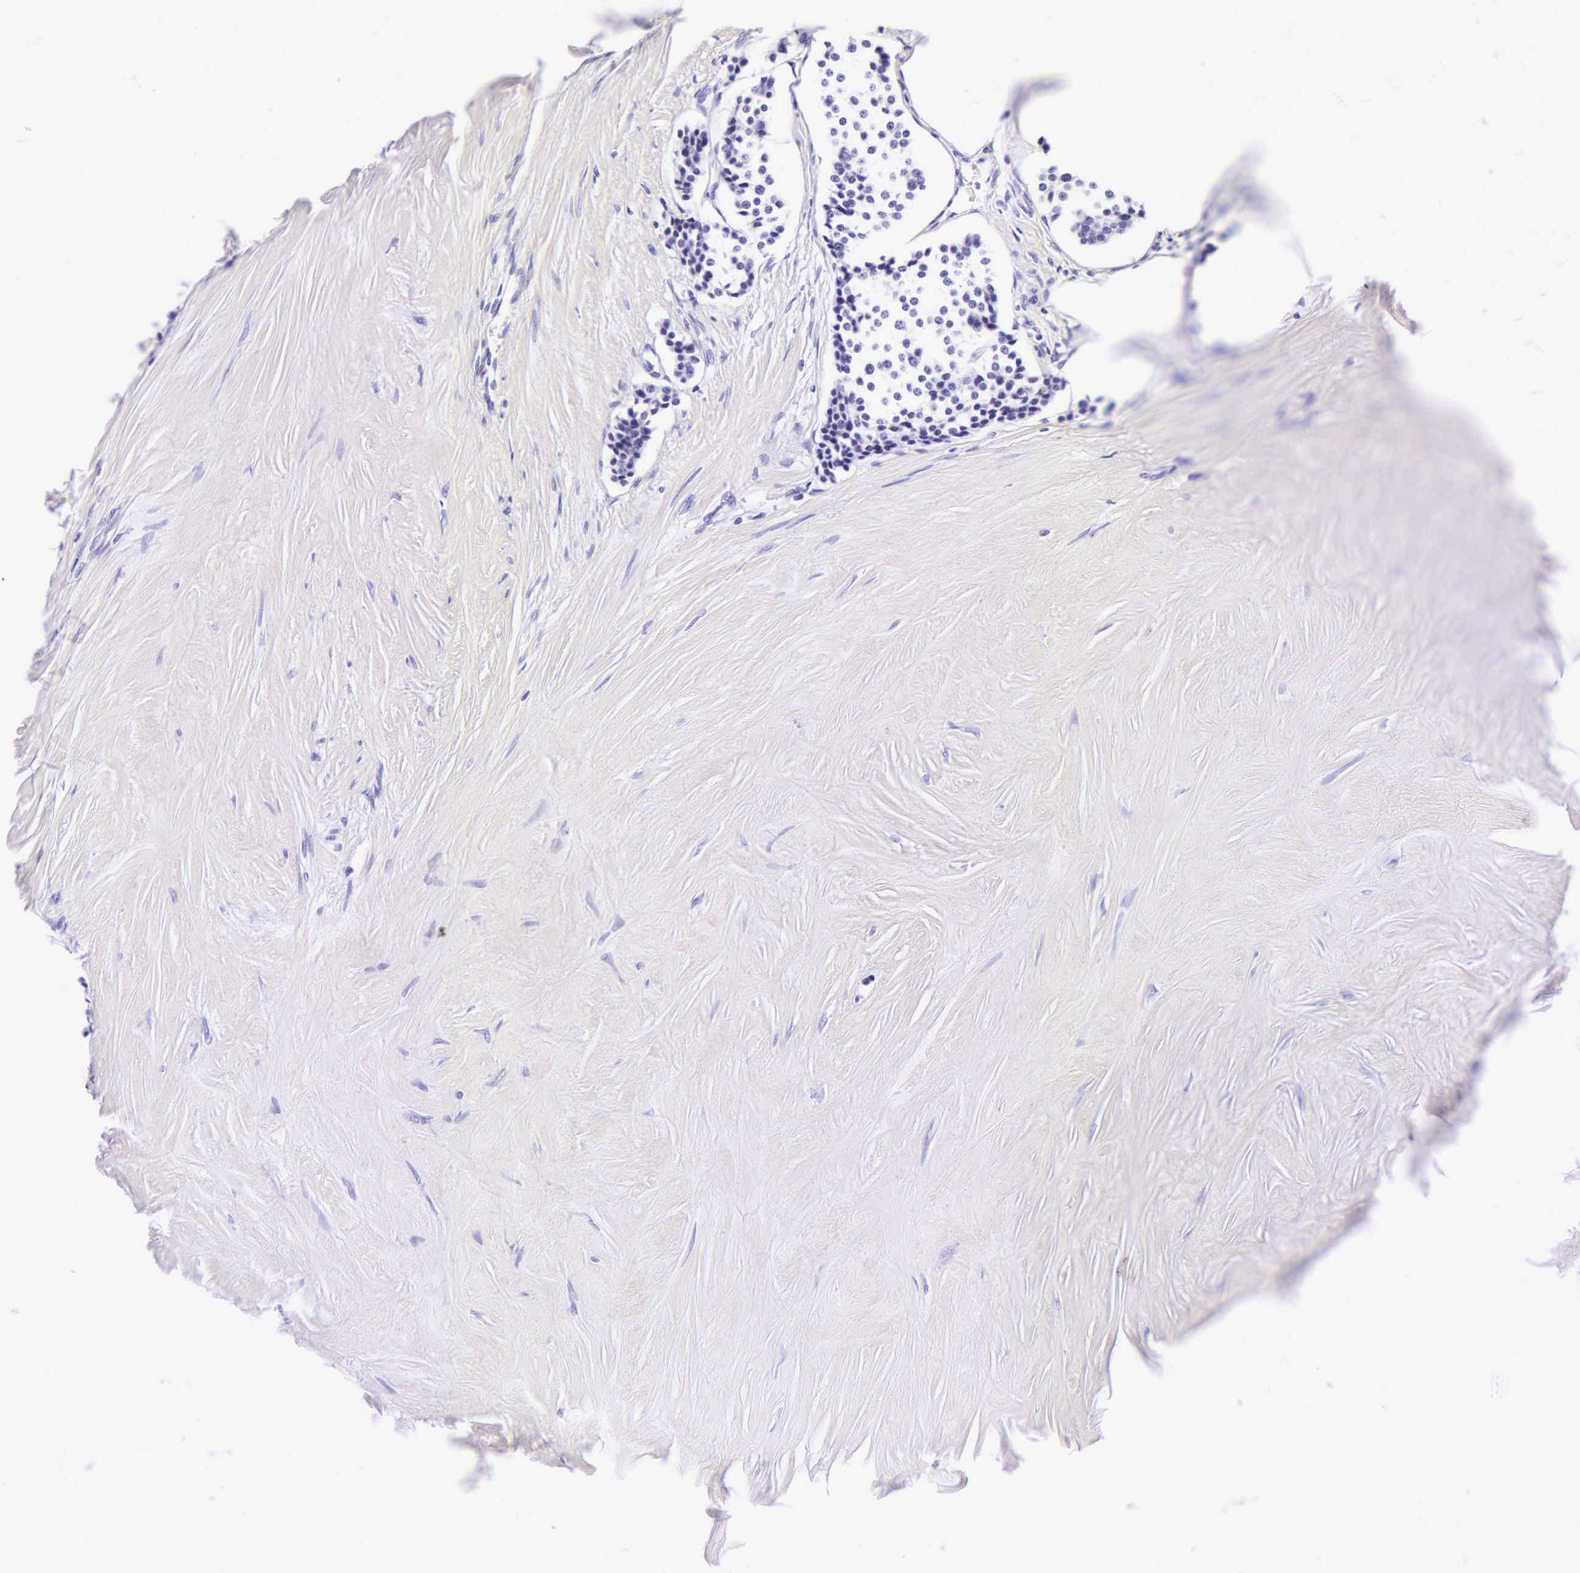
{"staining": {"intensity": "negative", "quantity": "none", "location": "none"}, "tissue": "carcinoid", "cell_type": "Tumor cells", "image_type": "cancer", "snomed": [{"axis": "morphology", "description": "Carcinoid, malignant, NOS"}, {"axis": "topography", "description": "Small intestine"}], "caption": "This image is of carcinoid (malignant) stained with immunohistochemistry (IHC) to label a protein in brown with the nuclei are counter-stained blue. There is no positivity in tumor cells.", "gene": "CD1A", "patient": {"sex": "male", "age": 63}}